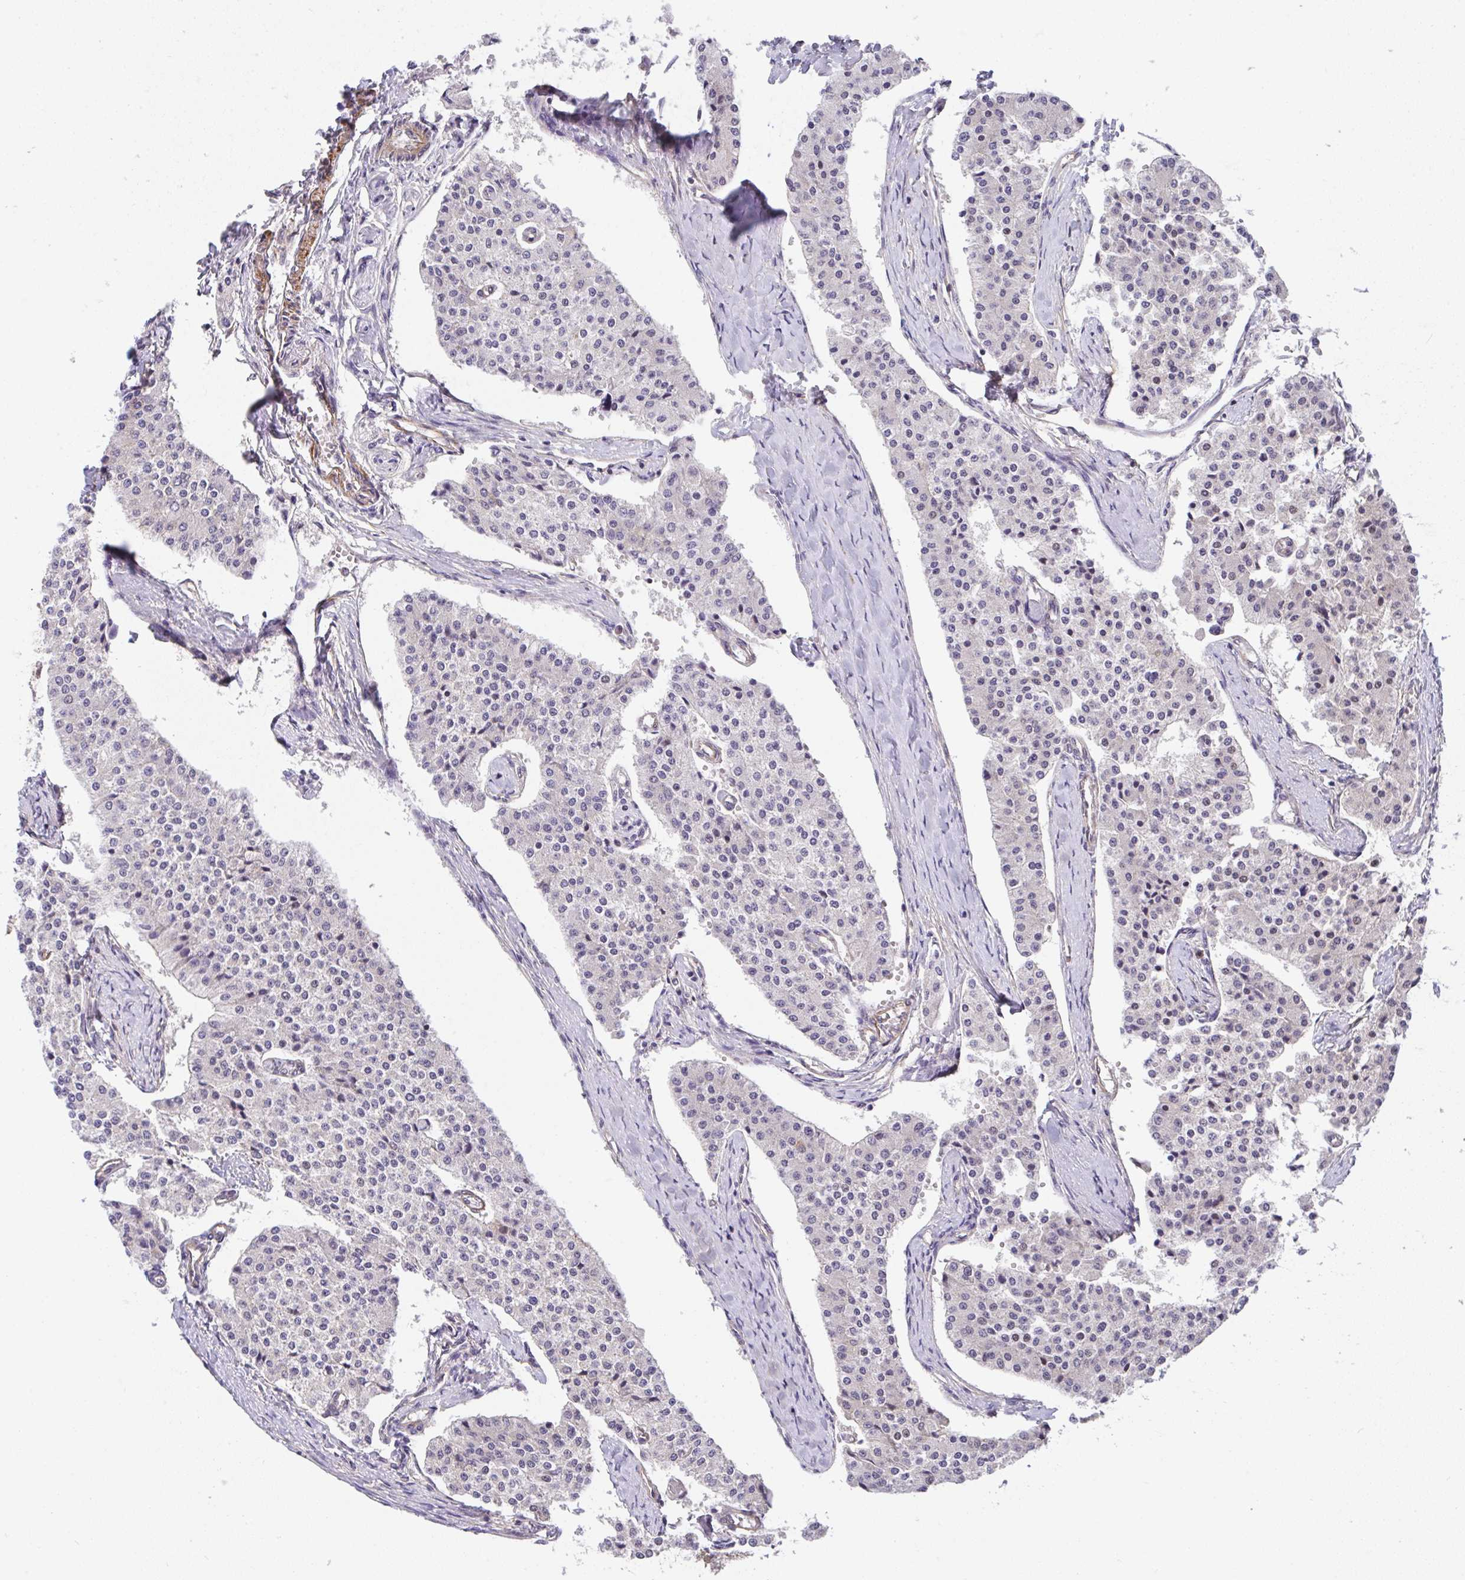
{"staining": {"intensity": "negative", "quantity": "none", "location": "none"}, "tissue": "carcinoid", "cell_type": "Tumor cells", "image_type": "cancer", "snomed": [{"axis": "morphology", "description": "Carcinoid, malignant, NOS"}, {"axis": "topography", "description": "Colon"}], "caption": "Tumor cells show no significant positivity in carcinoid.", "gene": "ZNF696", "patient": {"sex": "female", "age": 52}}